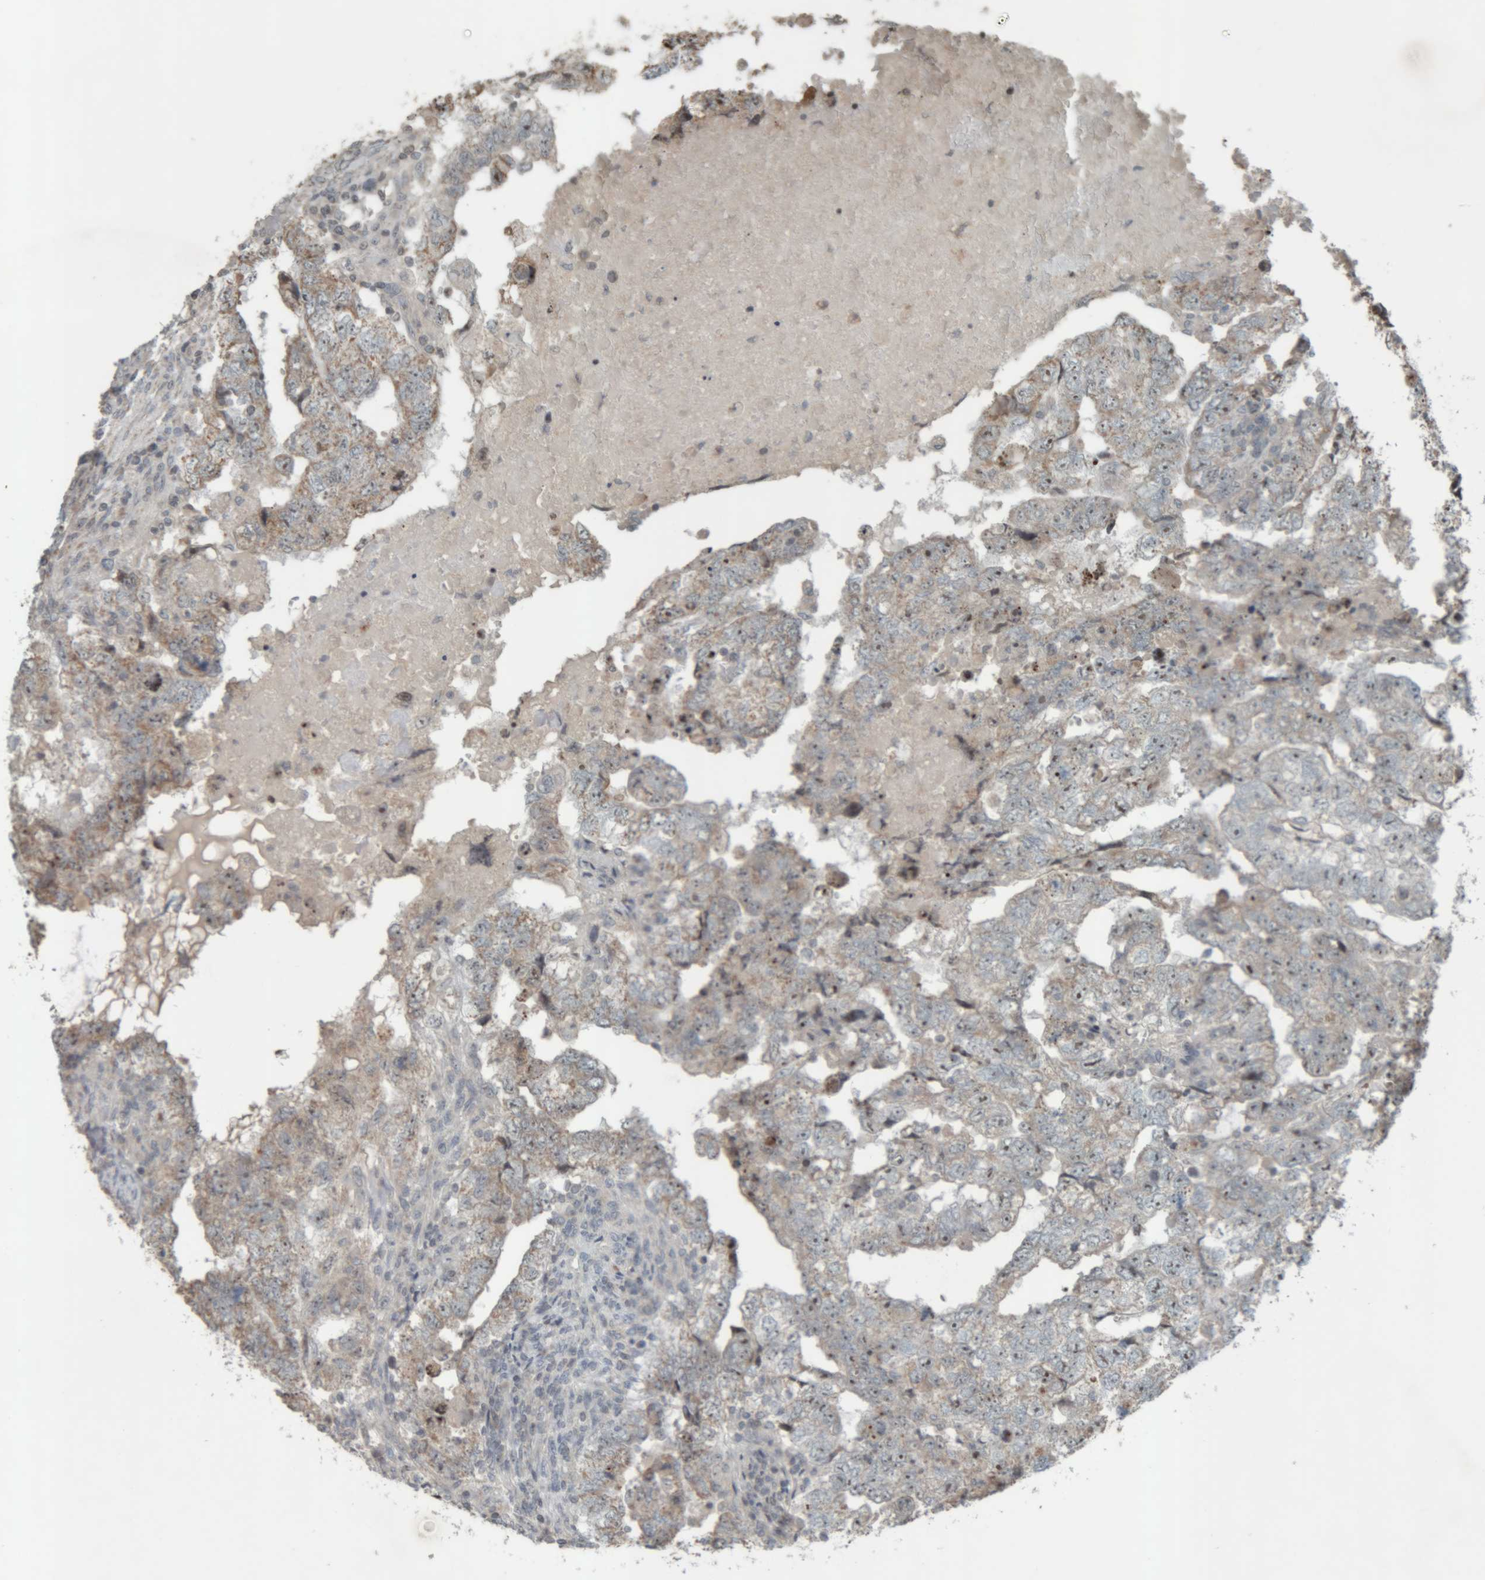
{"staining": {"intensity": "weak", "quantity": "25%-75%", "location": "cytoplasmic/membranous,nuclear"}, "tissue": "testis cancer", "cell_type": "Tumor cells", "image_type": "cancer", "snomed": [{"axis": "morphology", "description": "Carcinoma, Embryonal, NOS"}, {"axis": "topography", "description": "Testis"}], "caption": "DAB immunohistochemical staining of human embryonal carcinoma (testis) demonstrates weak cytoplasmic/membranous and nuclear protein expression in approximately 25%-75% of tumor cells.", "gene": "RPF1", "patient": {"sex": "male", "age": 36}}